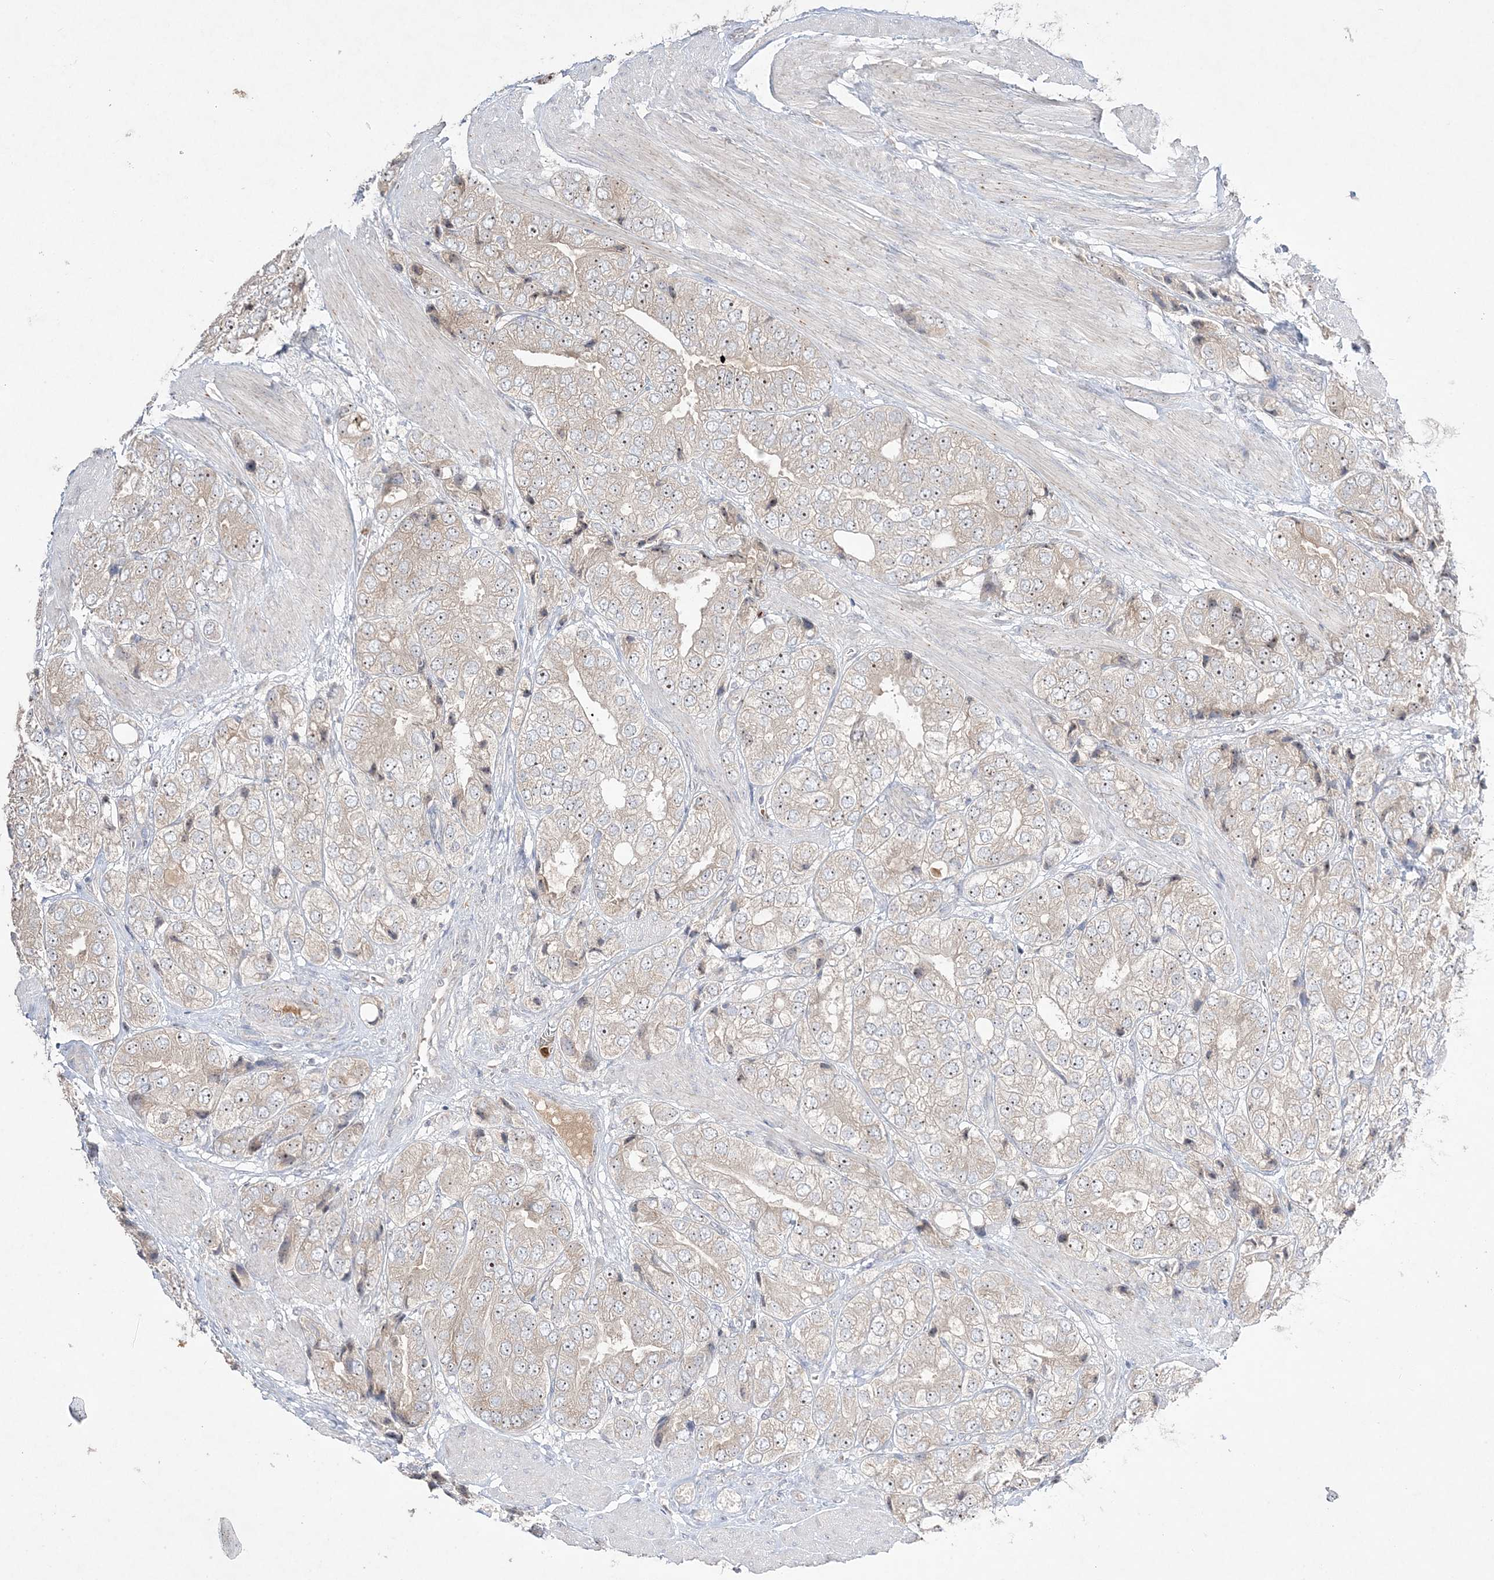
{"staining": {"intensity": "weak", "quantity": "<25%", "location": "nuclear"}, "tissue": "prostate cancer", "cell_type": "Tumor cells", "image_type": "cancer", "snomed": [{"axis": "morphology", "description": "Adenocarcinoma, High grade"}, {"axis": "topography", "description": "Prostate"}], "caption": "The immunohistochemistry photomicrograph has no significant expression in tumor cells of high-grade adenocarcinoma (prostate) tissue.", "gene": "NOP16", "patient": {"sex": "male", "age": 50}}